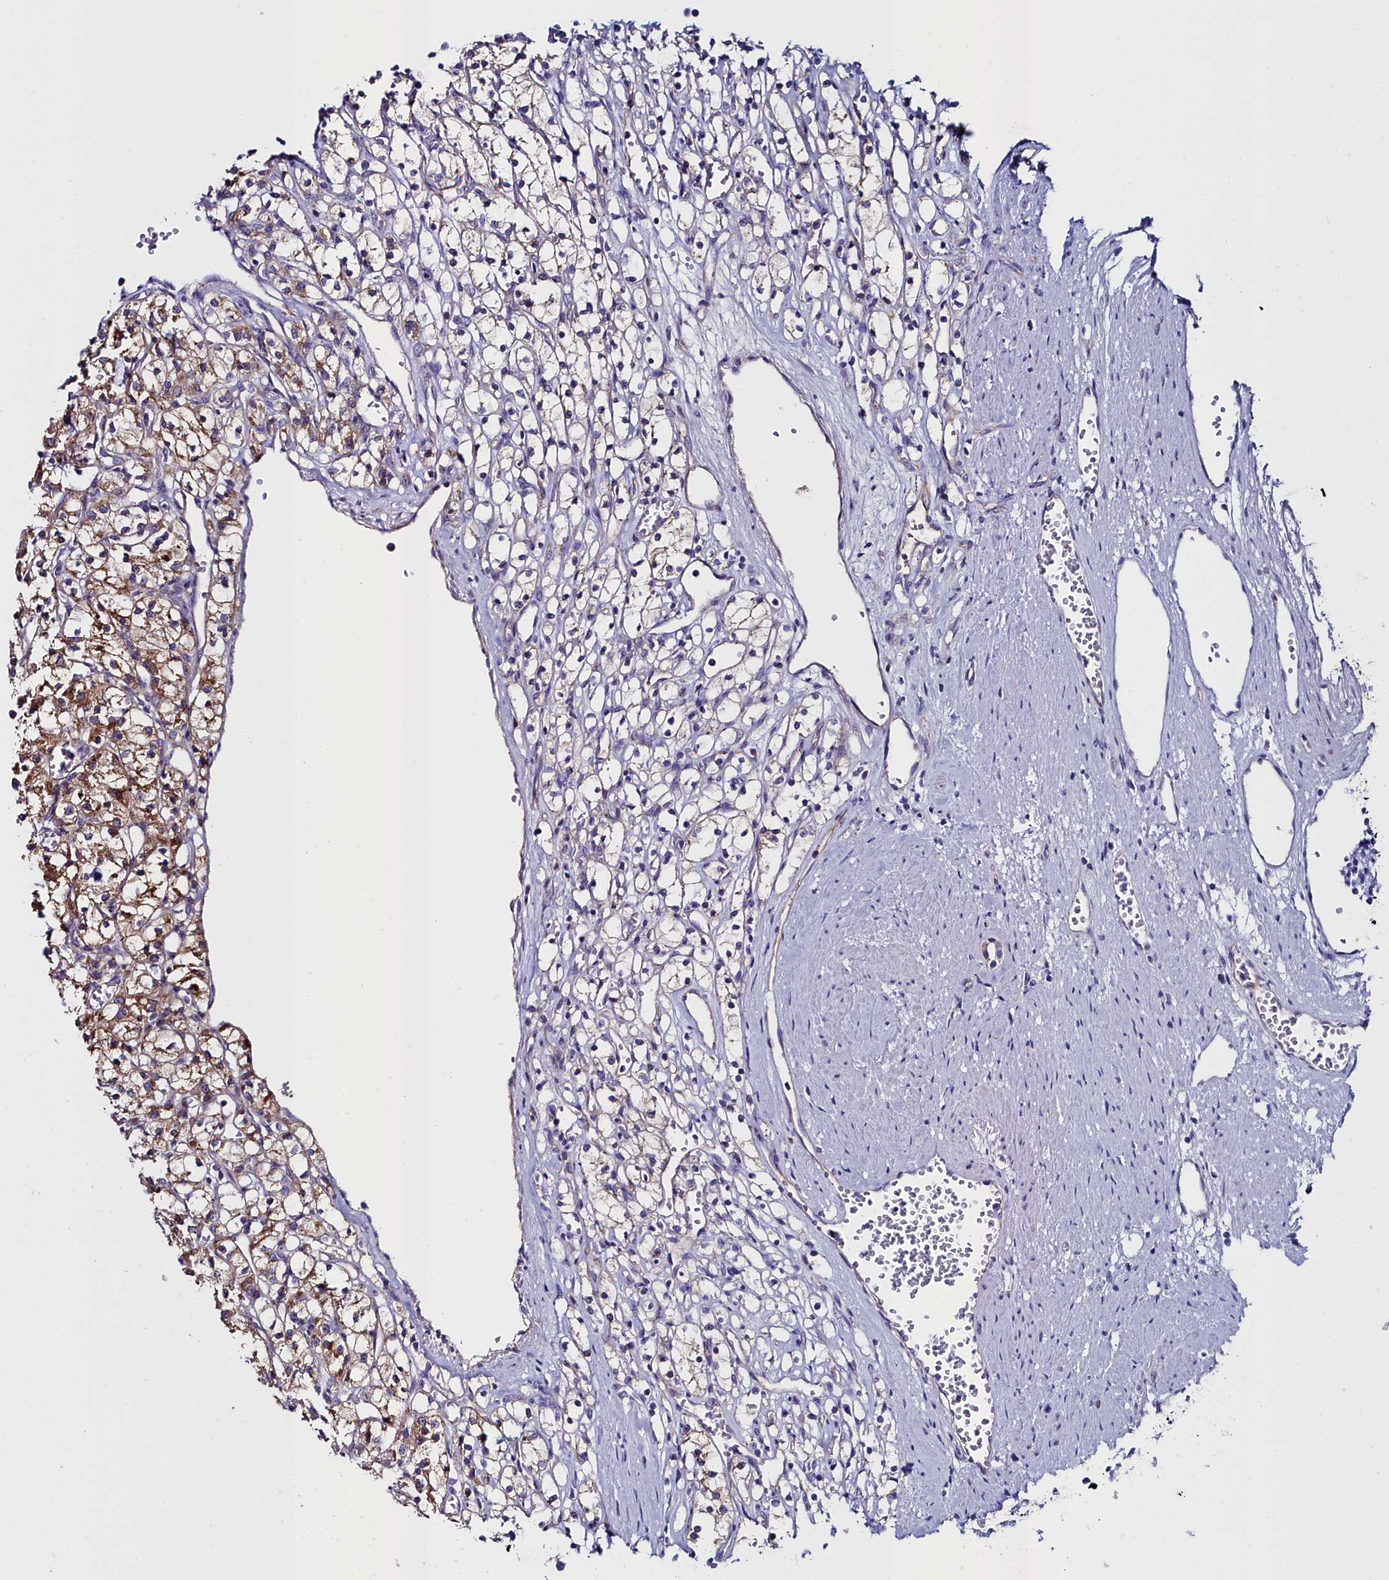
{"staining": {"intensity": "moderate", "quantity": "25%-75%", "location": "cytoplasmic/membranous"}, "tissue": "renal cancer", "cell_type": "Tumor cells", "image_type": "cancer", "snomed": [{"axis": "morphology", "description": "Adenocarcinoma, NOS"}, {"axis": "topography", "description": "Kidney"}], "caption": "A high-resolution micrograph shows IHC staining of renal cancer (adenocarcinoma), which exhibits moderate cytoplasmic/membranous positivity in approximately 25%-75% of tumor cells.", "gene": "SLC49A3", "patient": {"sex": "female", "age": 59}}